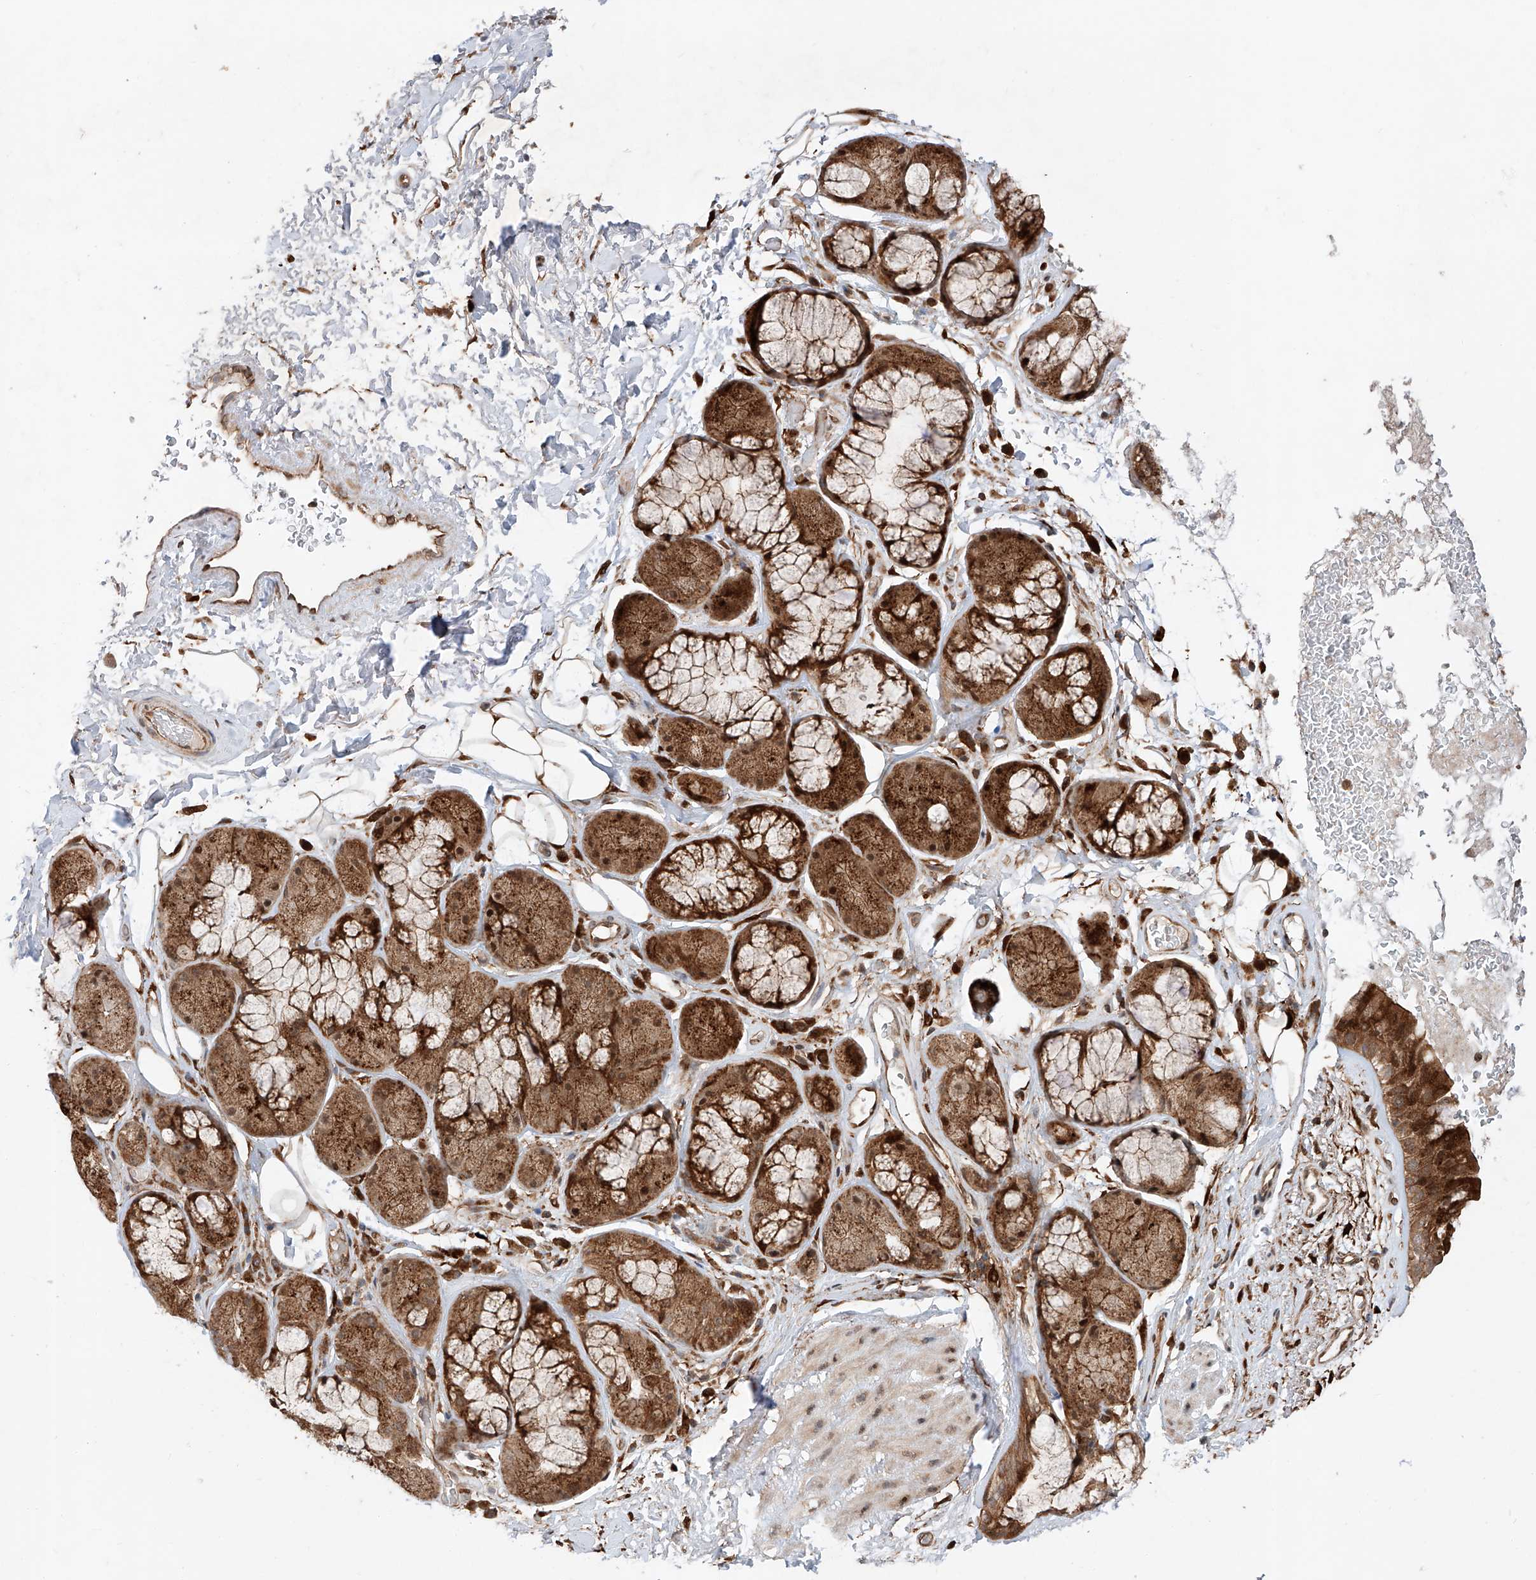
{"staining": {"intensity": "strong", "quantity": ">75%", "location": "cytoplasmic/membranous,nuclear"}, "tissue": "bronchus", "cell_type": "Respiratory epithelial cells", "image_type": "normal", "snomed": [{"axis": "morphology", "description": "Normal tissue, NOS"}, {"axis": "morphology", "description": "Squamous cell carcinoma, NOS"}, {"axis": "topography", "description": "Lymph node"}, {"axis": "topography", "description": "Bronchus"}, {"axis": "topography", "description": "Lung"}], "caption": "Strong cytoplasmic/membranous,nuclear positivity for a protein is present in approximately >75% of respiratory epithelial cells of normal bronchus using immunohistochemistry (IHC).", "gene": "ZFP28", "patient": {"sex": "male", "age": 66}}